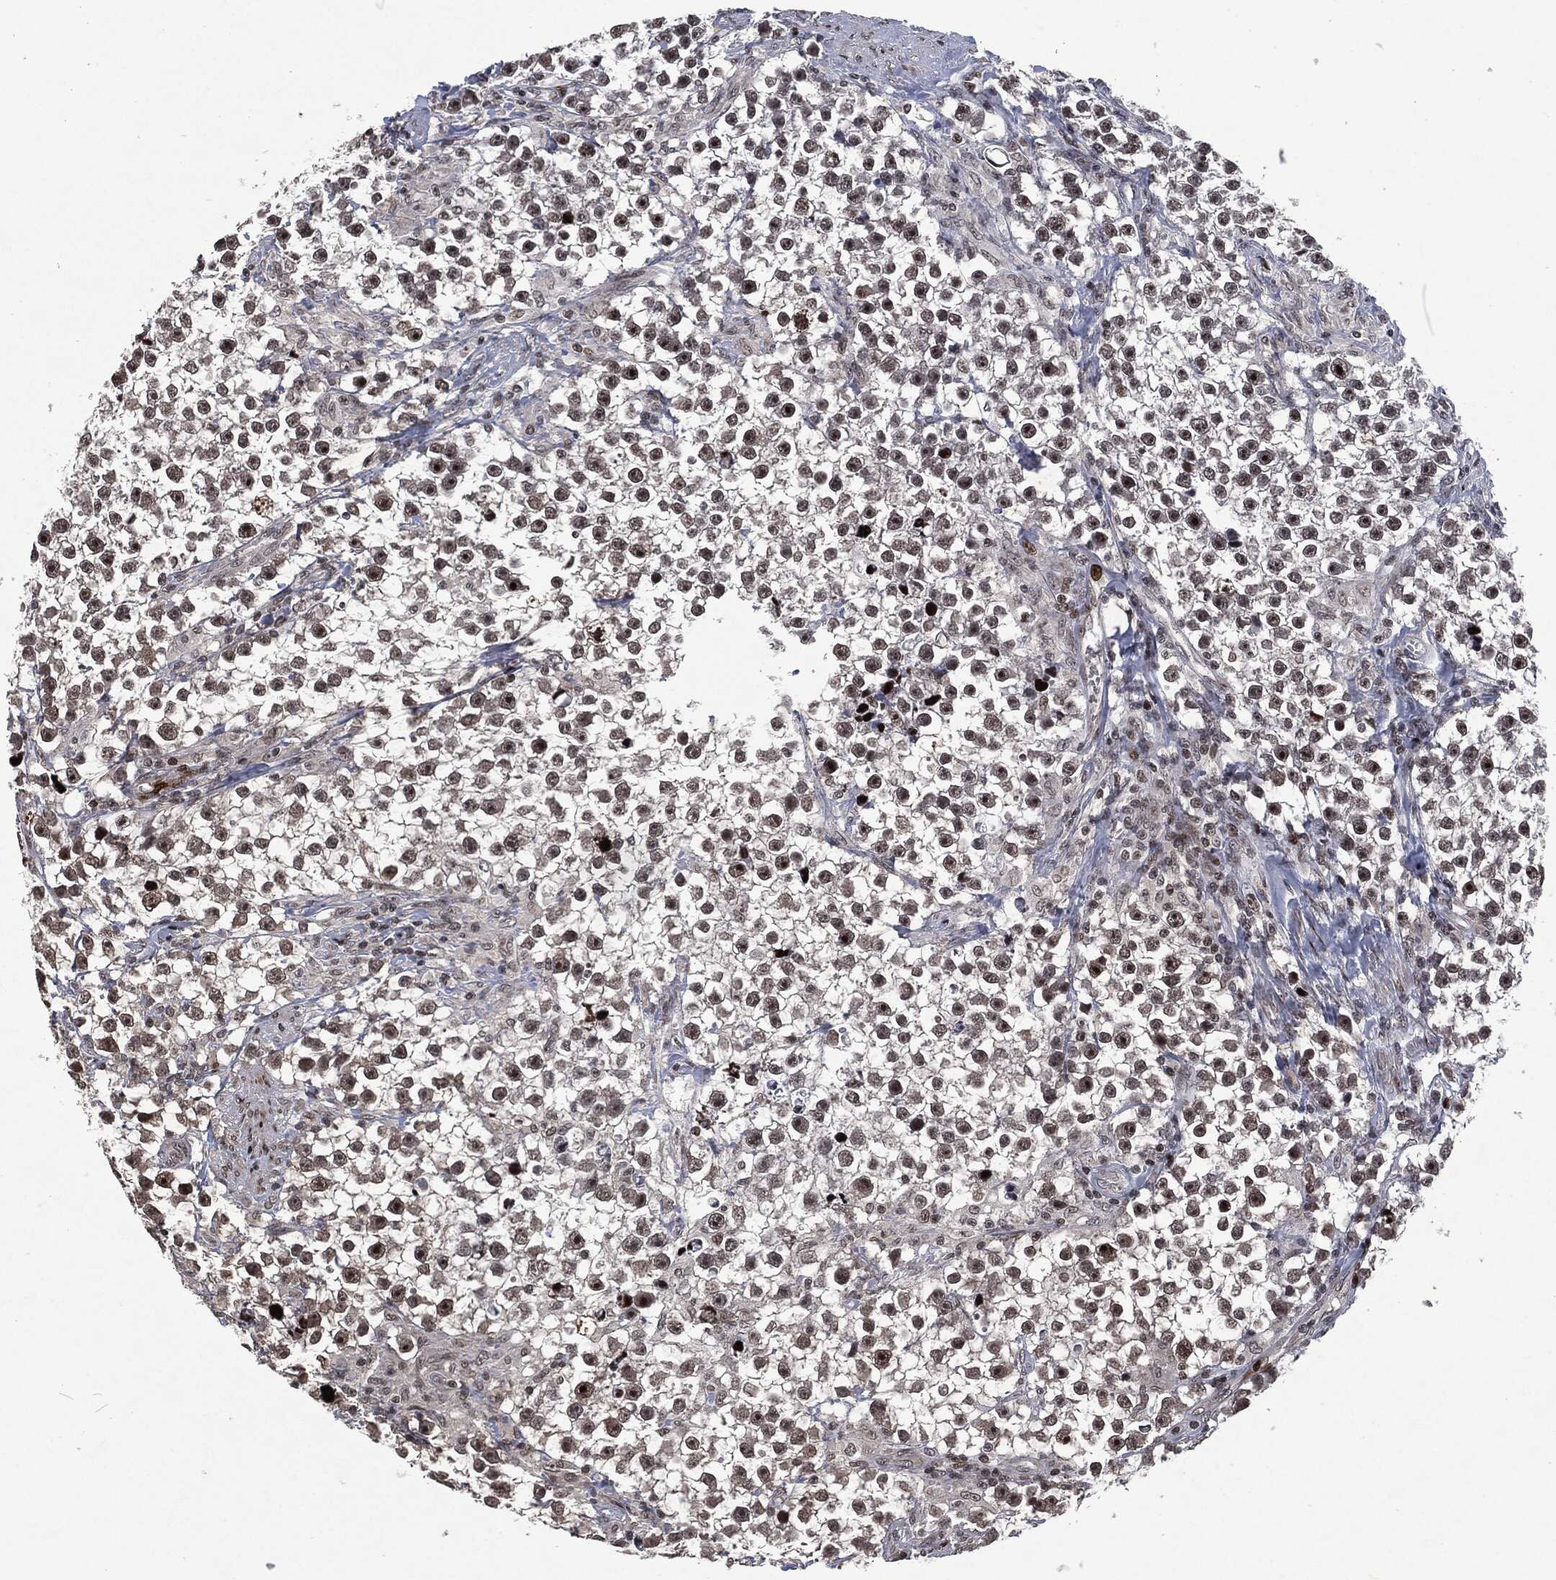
{"staining": {"intensity": "moderate", "quantity": "<25%", "location": "nuclear"}, "tissue": "testis cancer", "cell_type": "Tumor cells", "image_type": "cancer", "snomed": [{"axis": "morphology", "description": "Seminoma, NOS"}, {"axis": "topography", "description": "Testis"}], "caption": "Immunohistochemical staining of human testis seminoma exhibits low levels of moderate nuclear protein positivity in approximately <25% of tumor cells.", "gene": "EGFR", "patient": {"sex": "male", "age": 59}}